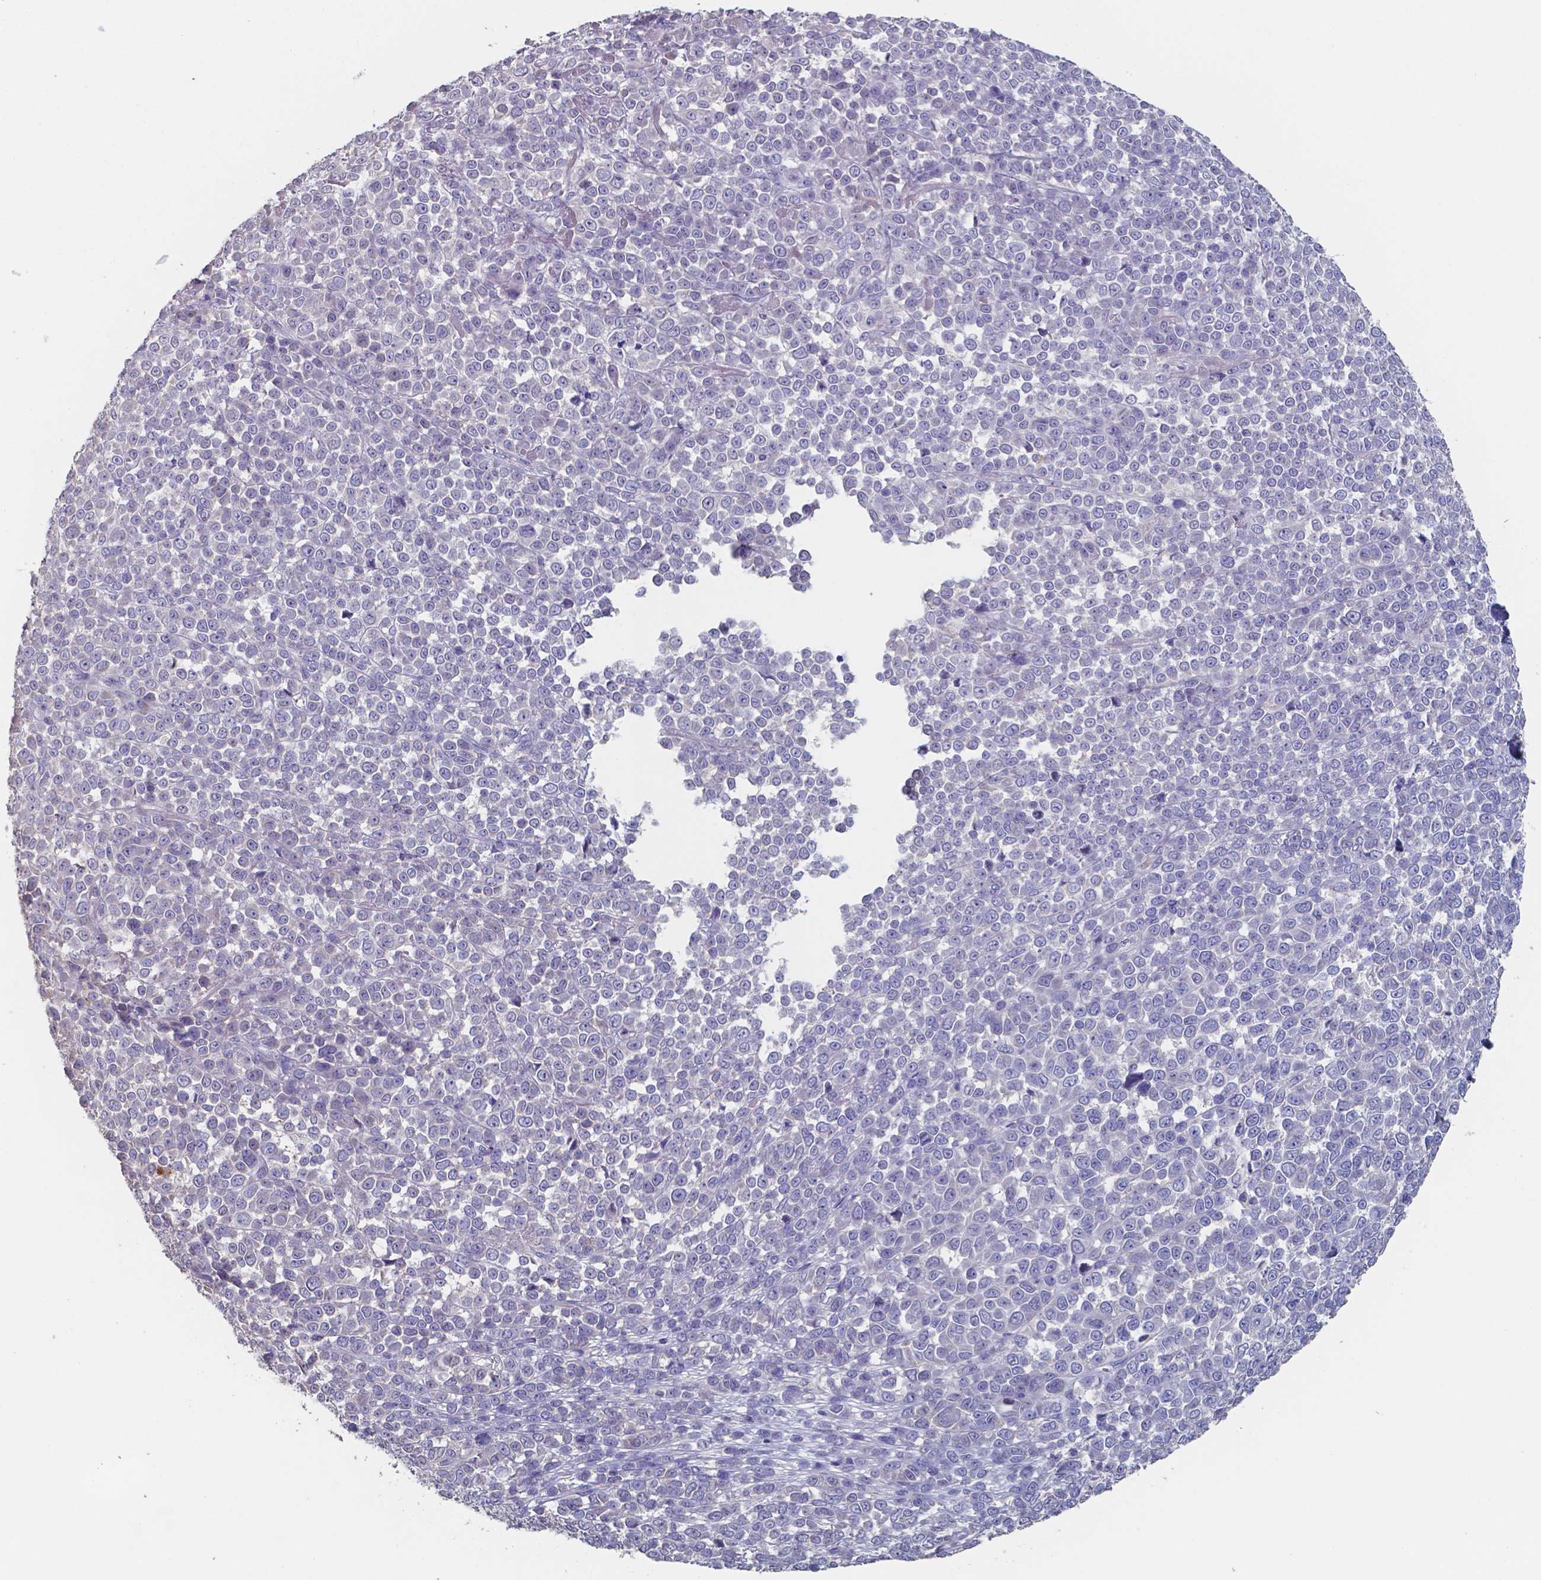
{"staining": {"intensity": "negative", "quantity": "none", "location": "none"}, "tissue": "melanoma", "cell_type": "Tumor cells", "image_type": "cancer", "snomed": [{"axis": "morphology", "description": "Malignant melanoma, NOS"}, {"axis": "topography", "description": "Skin"}], "caption": "Protein analysis of malignant melanoma shows no significant staining in tumor cells.", "gene": "FOXJ1", "patient": {"sex": "female", "age": 95}}